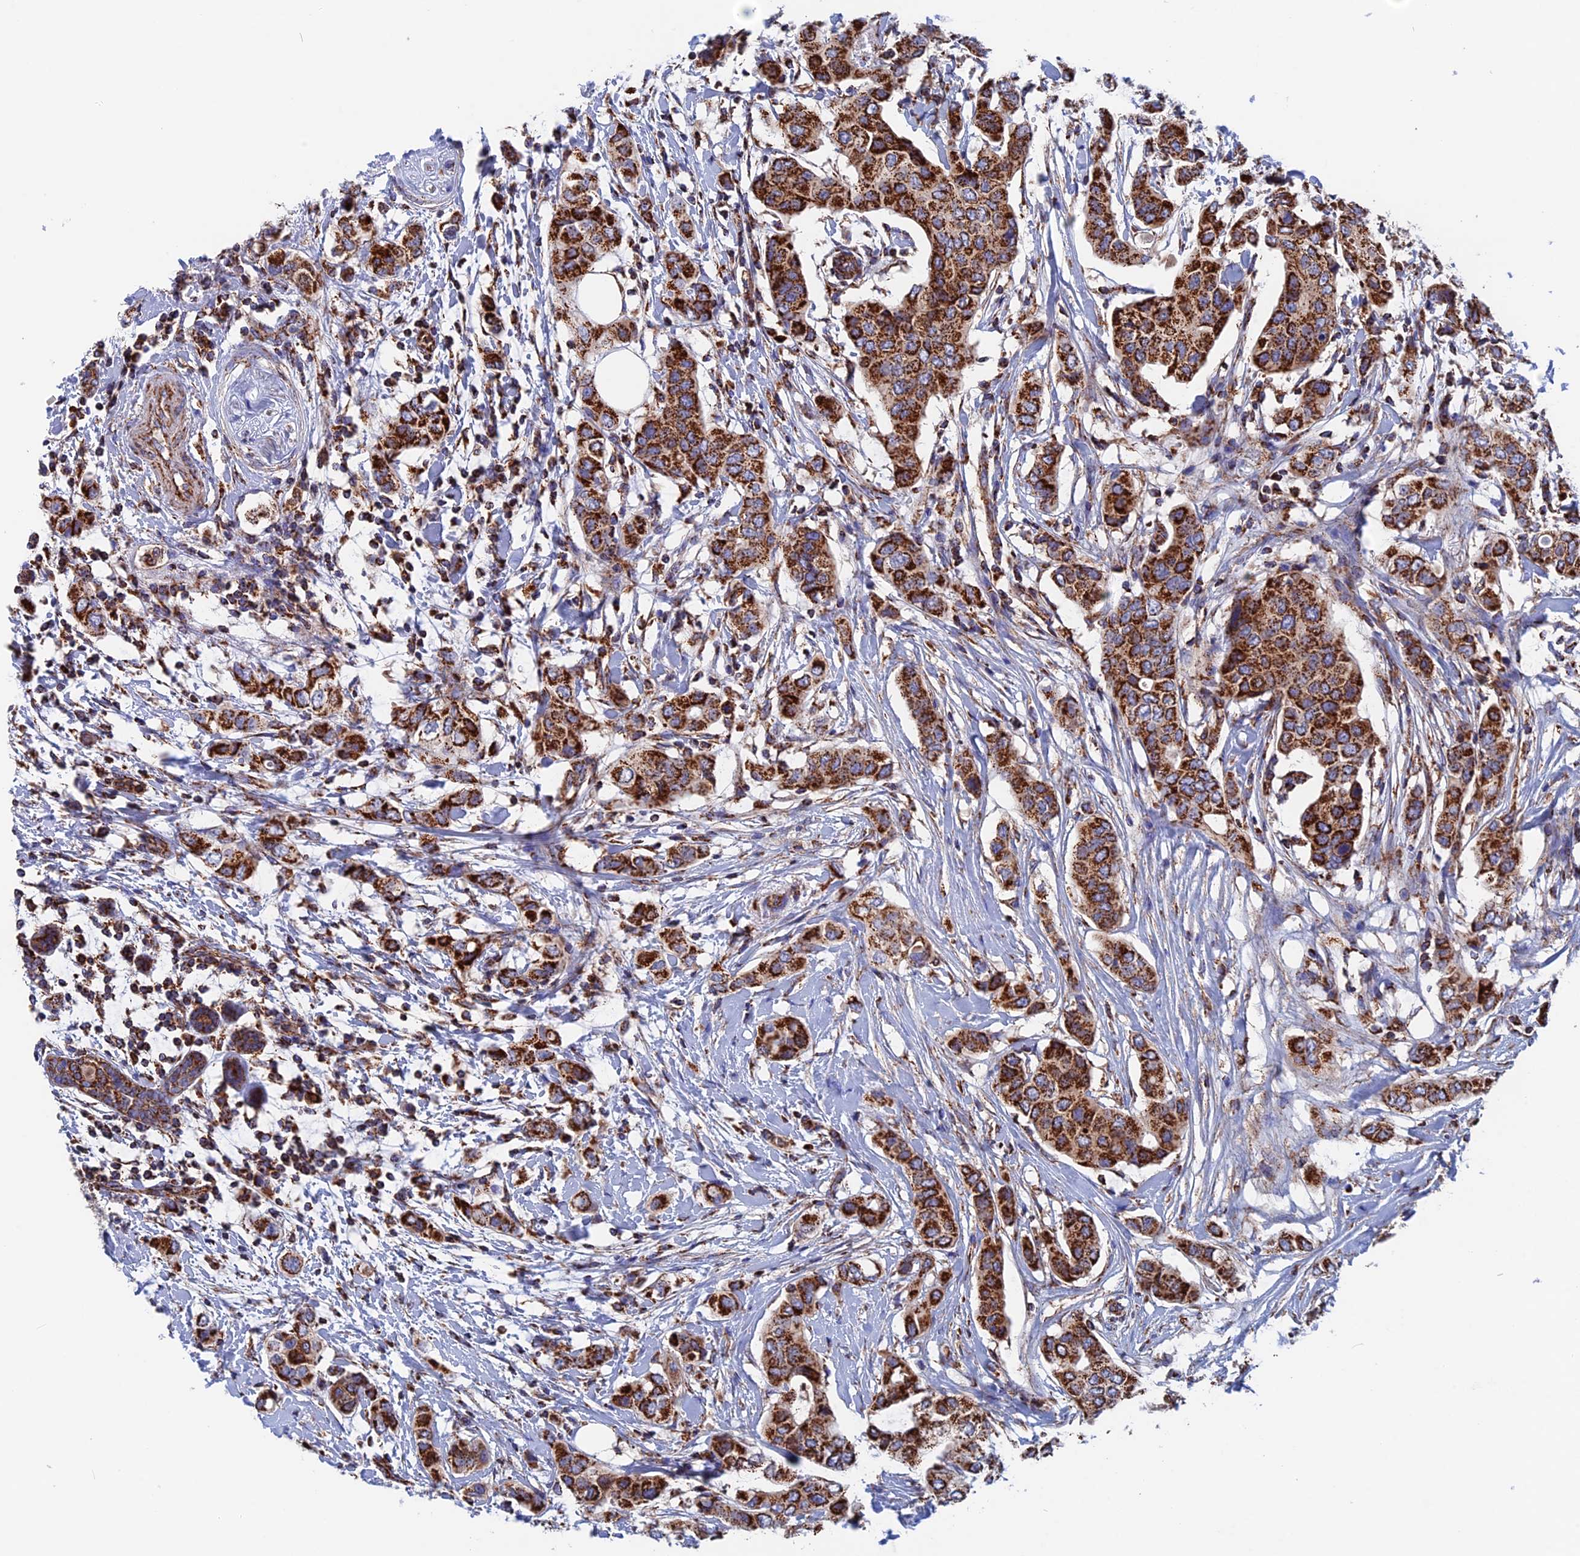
{"staining": {"intensity": "strong", "quantity": ">75%", "location": "cytoplasmic/membranous"}, "tissue": "breast cancer", "cell_type": "Tumor cells", "image_type": "cancer", "snomed": [{"axis": "morphology", "description": "Lobular carcinoma"}, {"axis": "topography", "description": "Breast"}], "caption": "High-power microscopy captured an IHC image of lobular carcinoma (breast), revealing strong cytoplasmic/membranous expression in approximately >75% of tumor cells. (DAB (3,3'-diaminobenzidine) = brown stain, brightfield microscopy at high magnification).", "gene": "WDR83", "patient": {"sex": "female", "age": 51}}